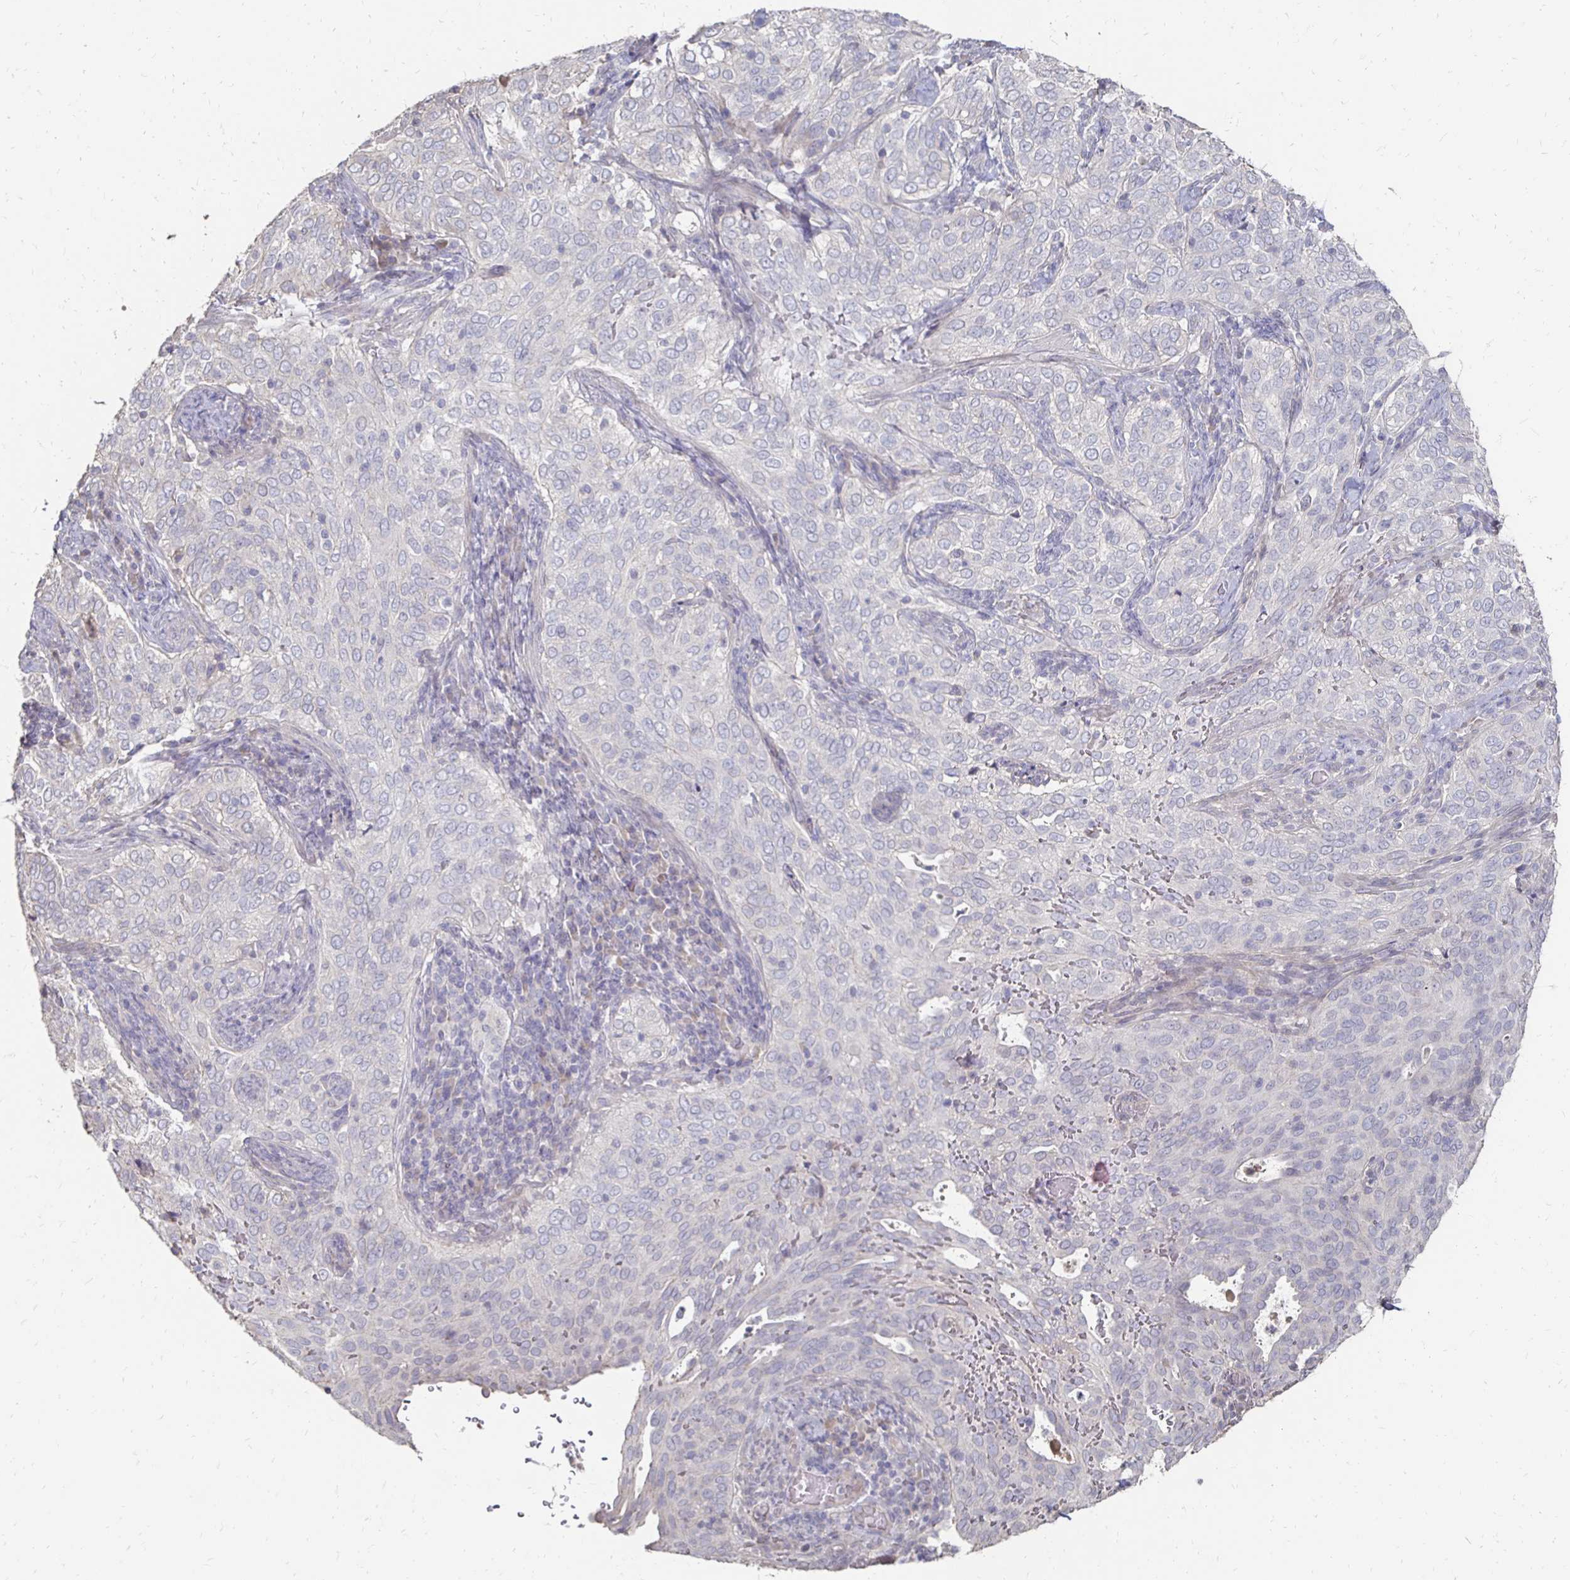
{"staining": {"intensity": "negative", "quantity": "none", "location": "none"}, "tissue": "cervical cancer", "cell_type": "Tumor cells", "image_type": "cancer", "snomed": [{"axis": "morphology", "description": "Squamous cell carcinoma, NOS"}, {"axis": "topography", "description": "Cervix"}], "caption": "DAB (3,3'-diaminobenzidine) immunohistochemical staining of cervical cancer (squamous cell carcinoma) shows no significant staining in tumor cells. (Brightfield microscopy of DAB immunohistochemistry at high magnification).", "gene": "ZNF727", "patient": {"sex": "female", "age": 38}}